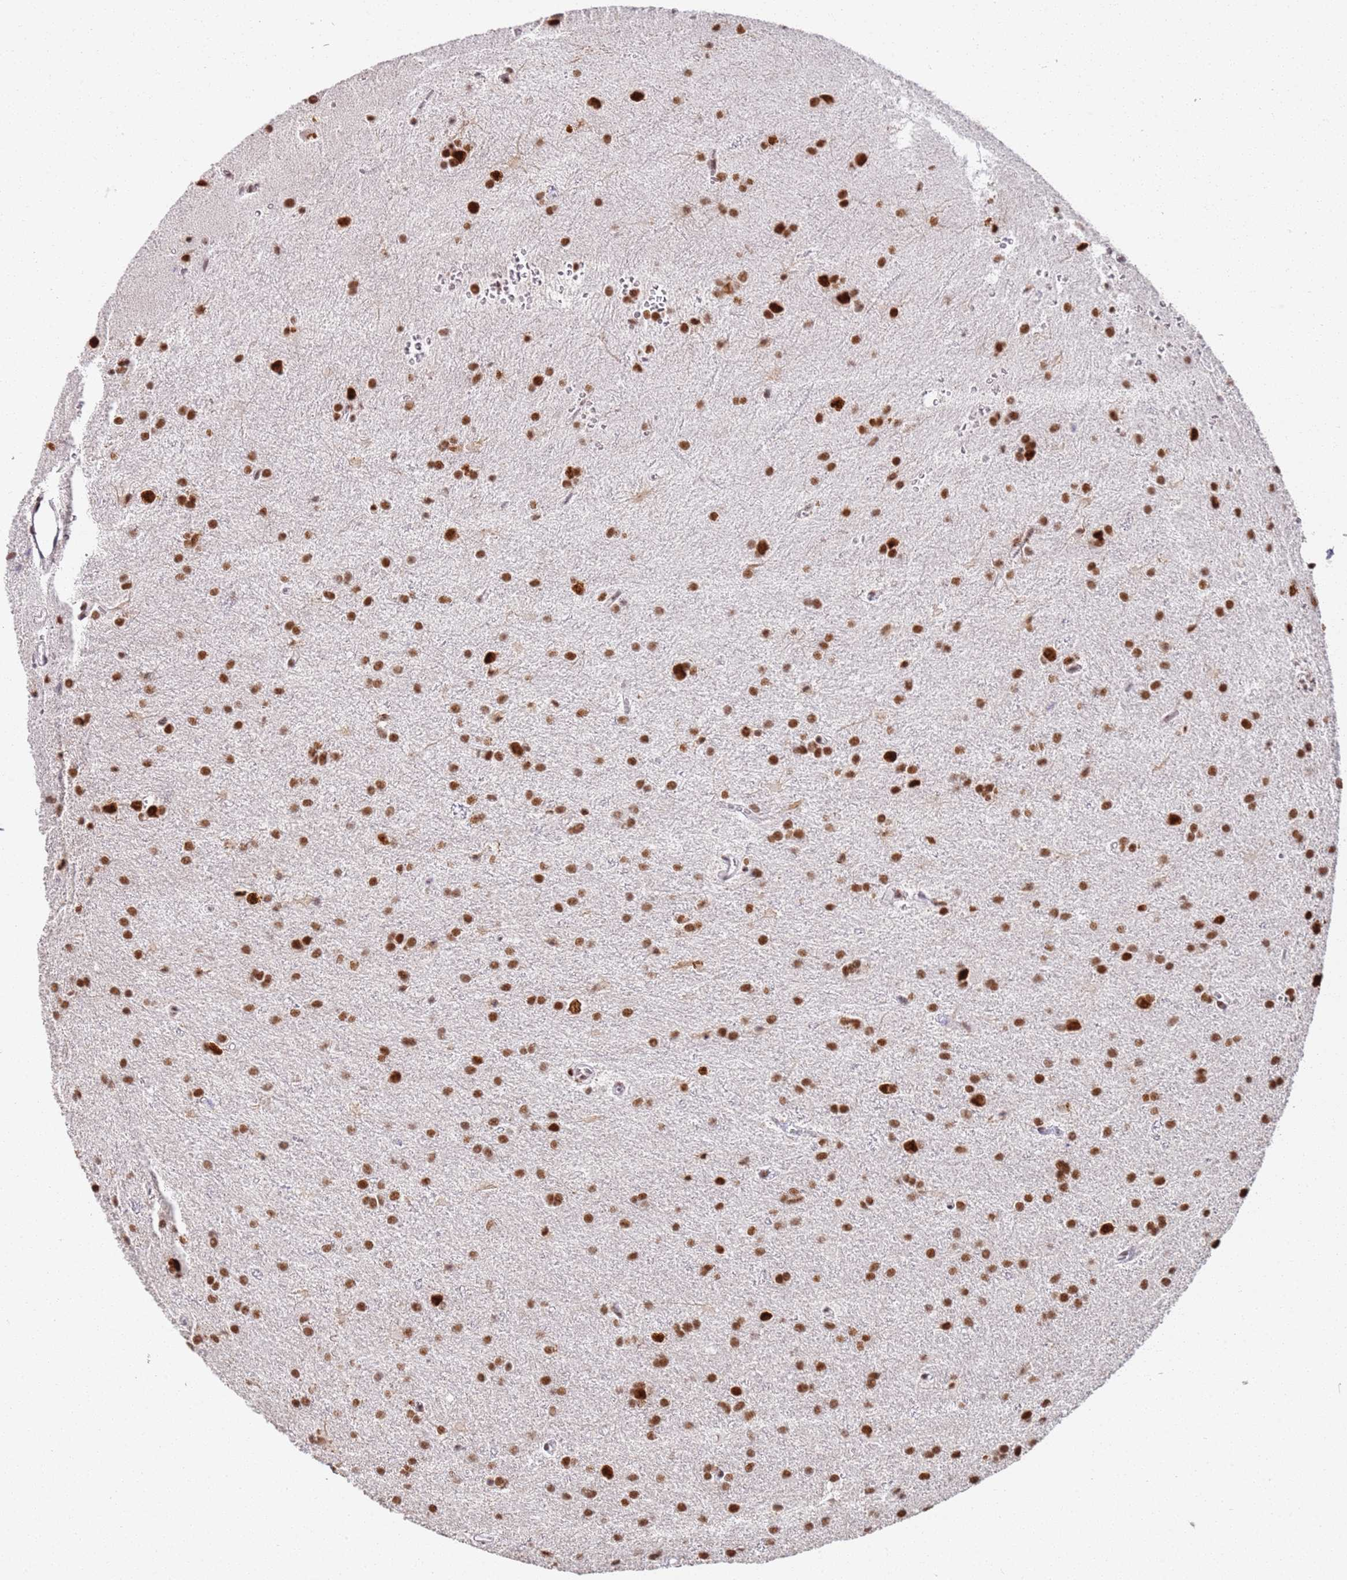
{"staining": {"intensity": "strong", "quantity": ">75%", "location": "nuclear"}, "tissue": "glioma", "cell_type": "Tumor cells", "image_type": "cancer", "snomed": [{"axis": "morphology", "description": "Glioma, malignant, High grade"}, {"axis": "topography", "description": "Brain"}], "caption": "High-magnification brightfield microscopy of glioma stained with DAB (3,3'-diaminobenzidine) (brown) and counterstained with hematoxylin (blue). tumor cells exhibit strong nuclear staining is appreciated in approximately>75% of cells.", "gene": "AKAP8L", "patient": {"sex": "female", "age": 50}}